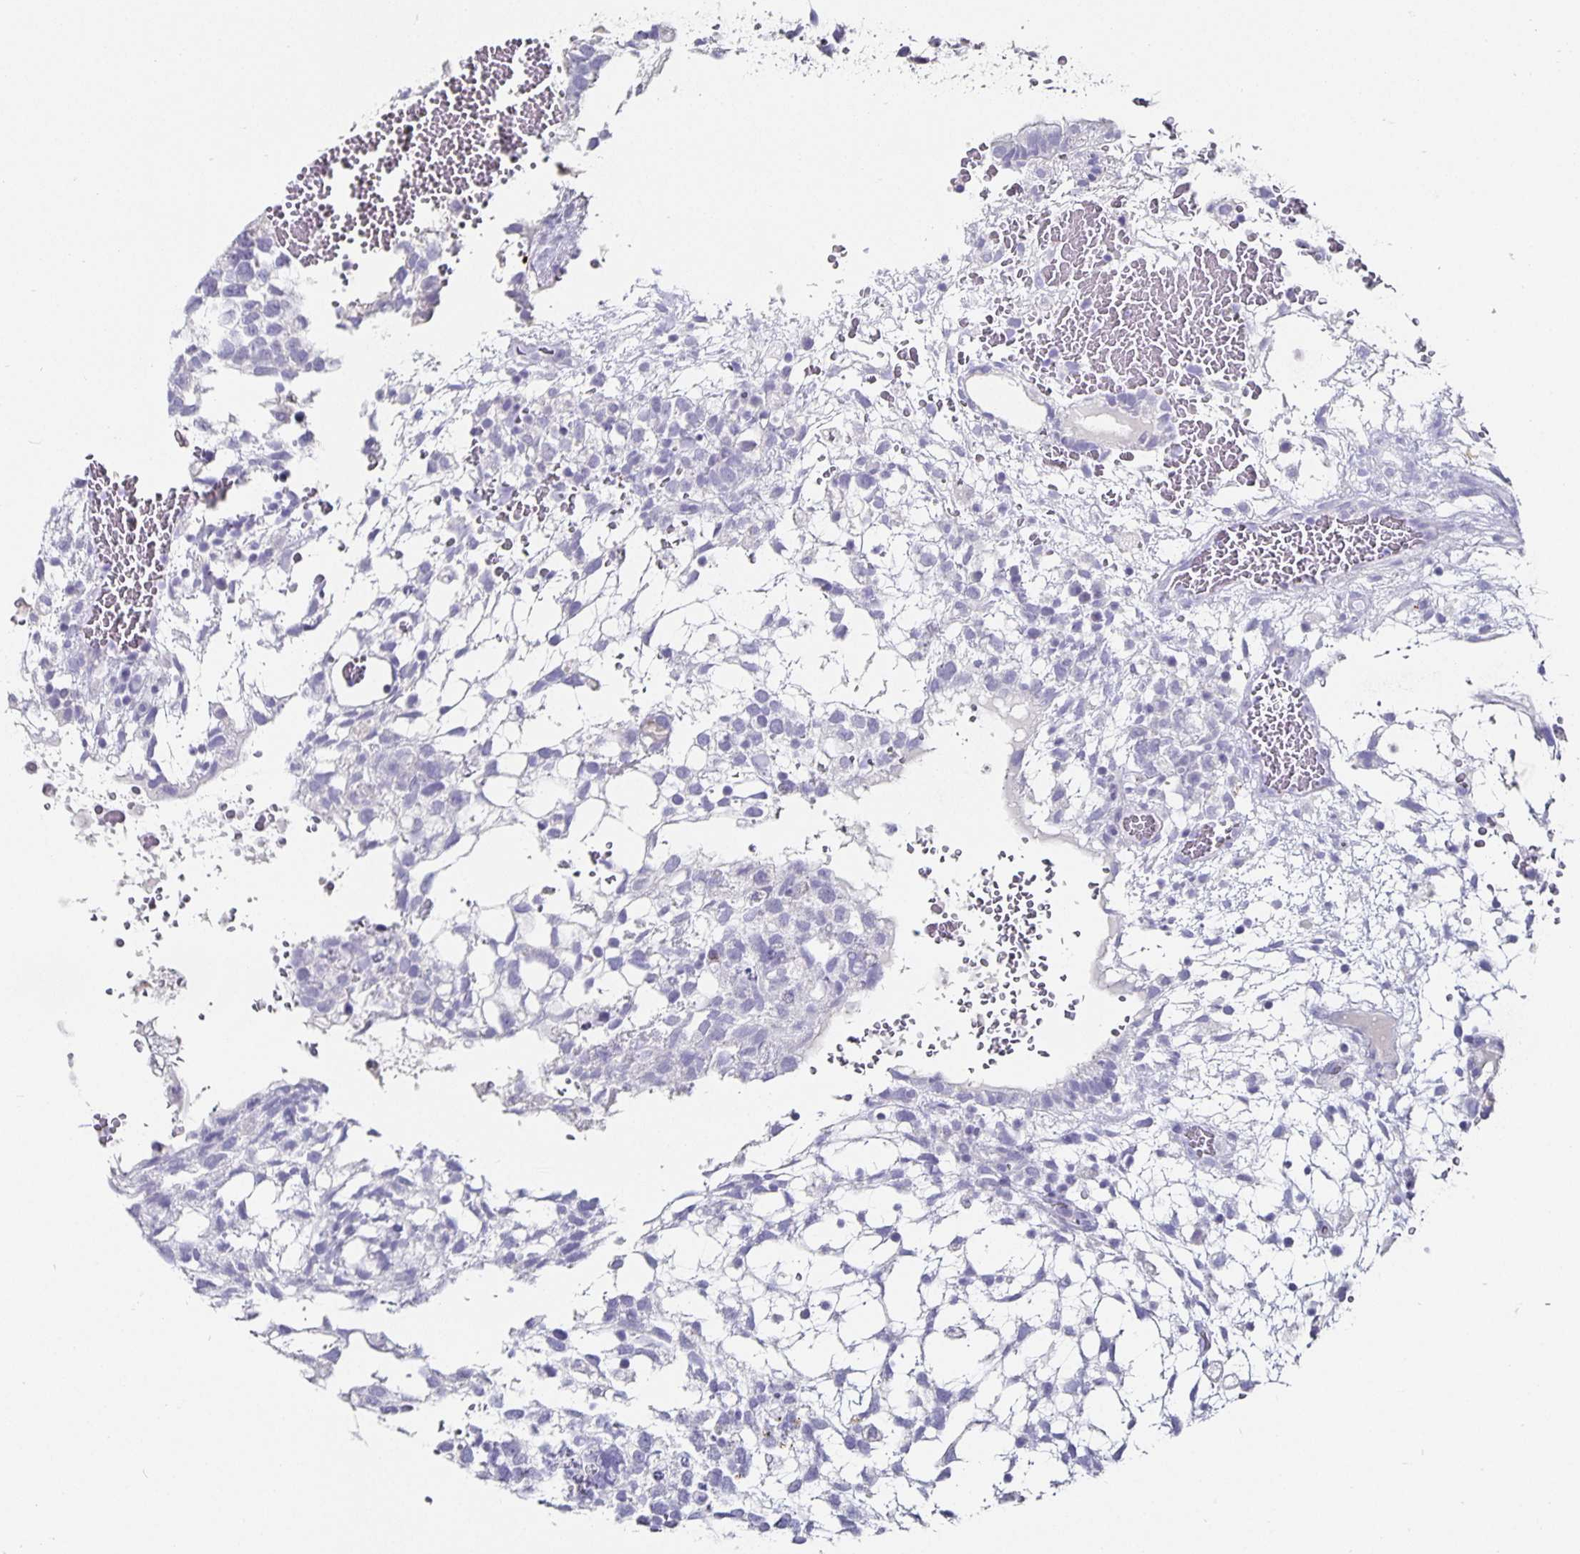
{"staining": {"intensity": "negative", "quantity": "none", "location": "none"}, "tissue": "testis cancer", "cell_type": "Tumor cells", "image_type": "cancer", "snomed": [{"axis": "morphology", "description": "Carcinoma, Embryonal, NOS"}, {"axis": "topography", "description": "Testis"}], "caption": "High magnification brightfield microscopy of testis cancer (embryonal carcinoma) stained with DAB (brown) and counterstained with hematoxylin (blue): tumor cells show no significant staining. (DAB immunohistochemistry (IHC) visualized using brightfield microscopy, high magnification).", "gene": "CHGA", "patient": {"sex": "male", "age": 32}}